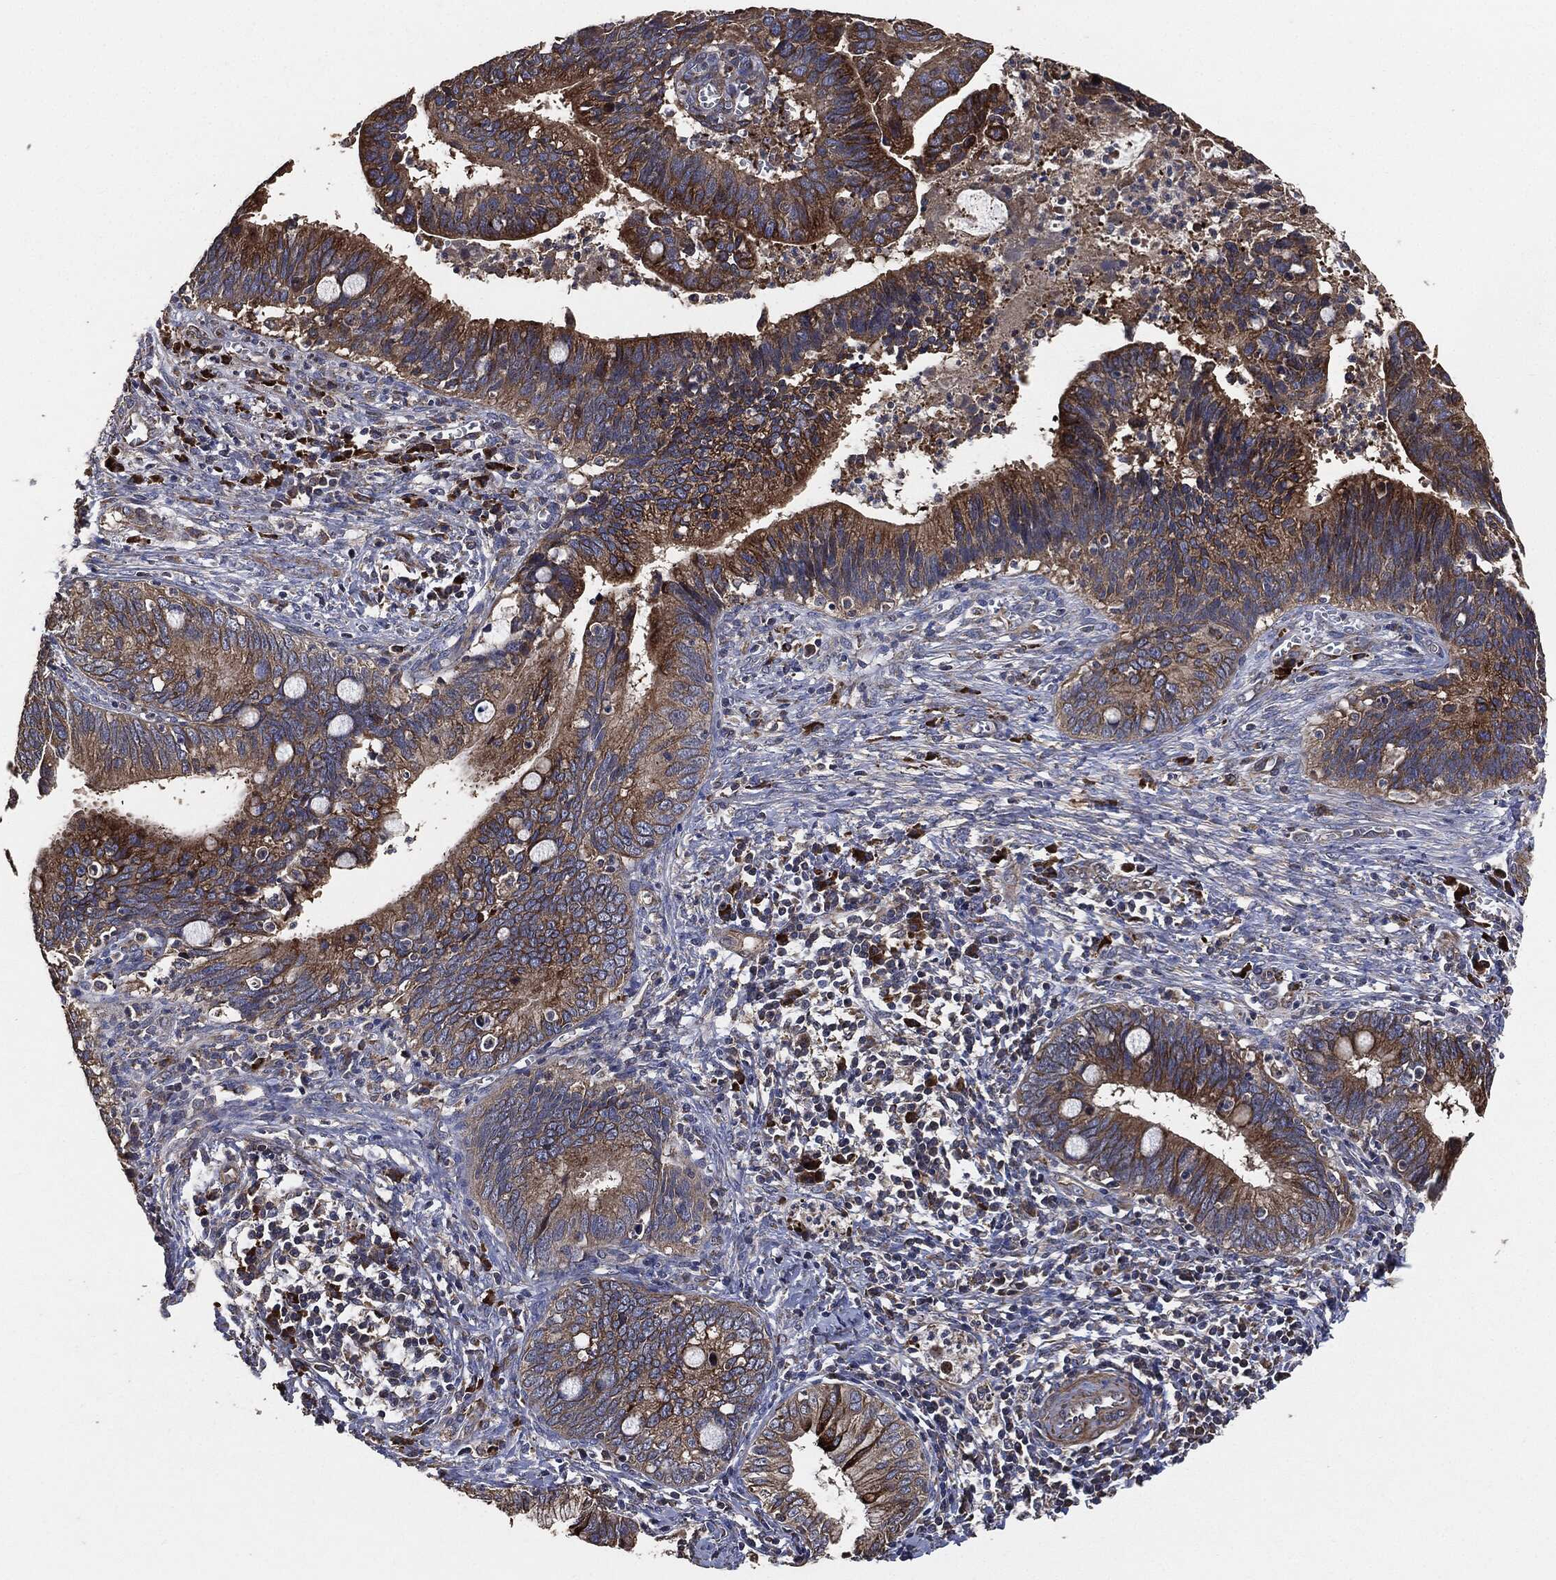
{"staining": {"intensity": "strong", "quantity": "25%-75%", "location": "cytoplasmic/membranous"}, "tissue": "cervical cancer", "cell_type": "Tumor cells", "image_type": "cancer", "snomed": [{"axis": "morphology", "description": "Adenocarcinoma, NOS"}, {"axis": "topography", "description": "Cervix"}], "caption": "Immunohistochemical staining of human cervical cancer (adenocarcinoma) exhibits high levels of strong cytoplasmic/membranous expression in about 25%-75% of tumor cells.", "gene": "STK3", "patient": {"sex": "female", "age": 42}}